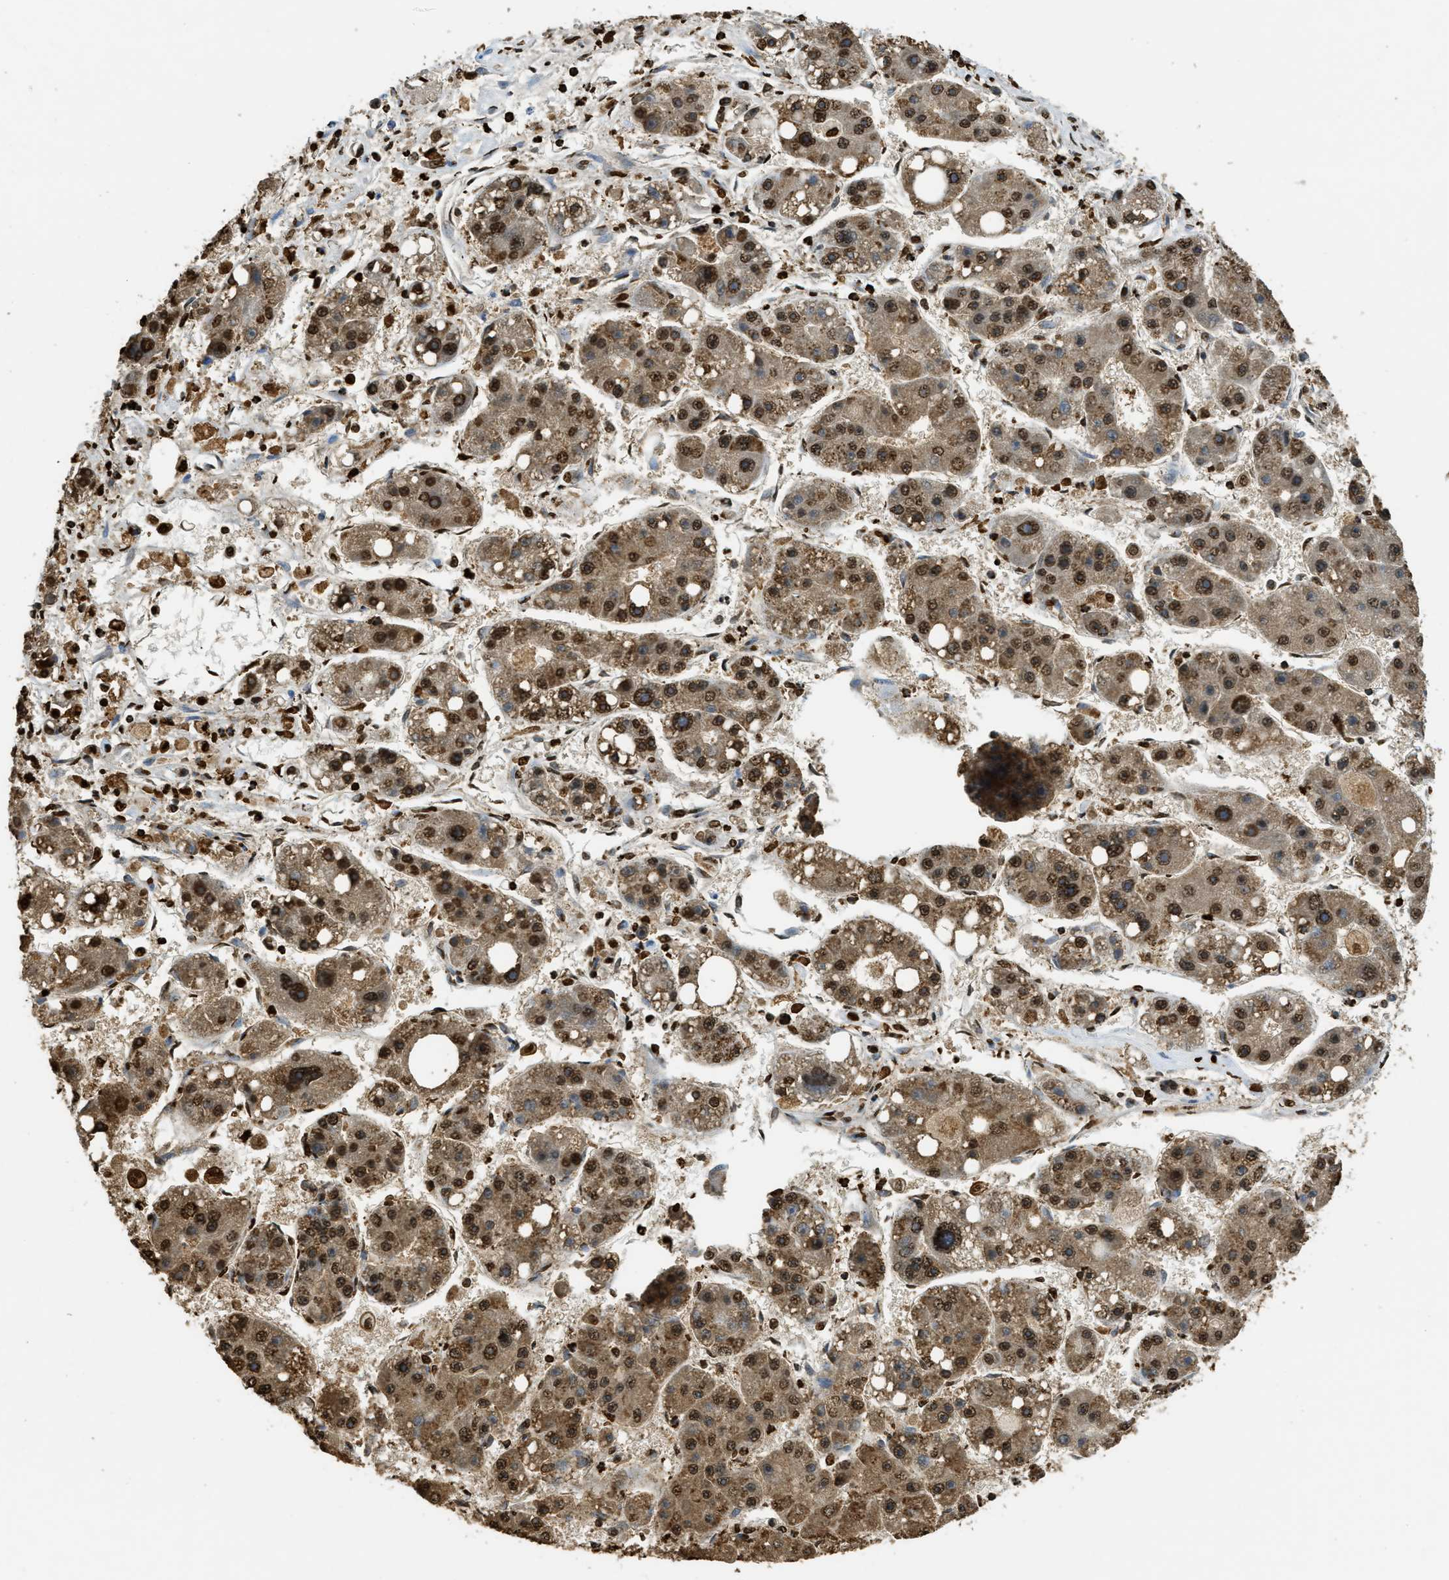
{"staining": {"intensity": "strong", "quantity": ">75%", "location": "cytoplasmic/membranous,nuclear"}, "tissue": "liver cancer", "cell_type": "Tumor cells", "image_type": "cancer", "snomed": [{"axis": "morphology", "description": "Carcinoma, Hepatocellular, NOS"}, {"axis": "topography", "description": "Liver"}], "caption": "Hepatocellular carcinoma (liver) stained for a protein (brown) exhibits strong cytoplasmic/membranous and nuclear positive staining in approximately >75% of tumor cells.", "gene": "NR5A2", "patient": {"sex": "female", "age": 61}}